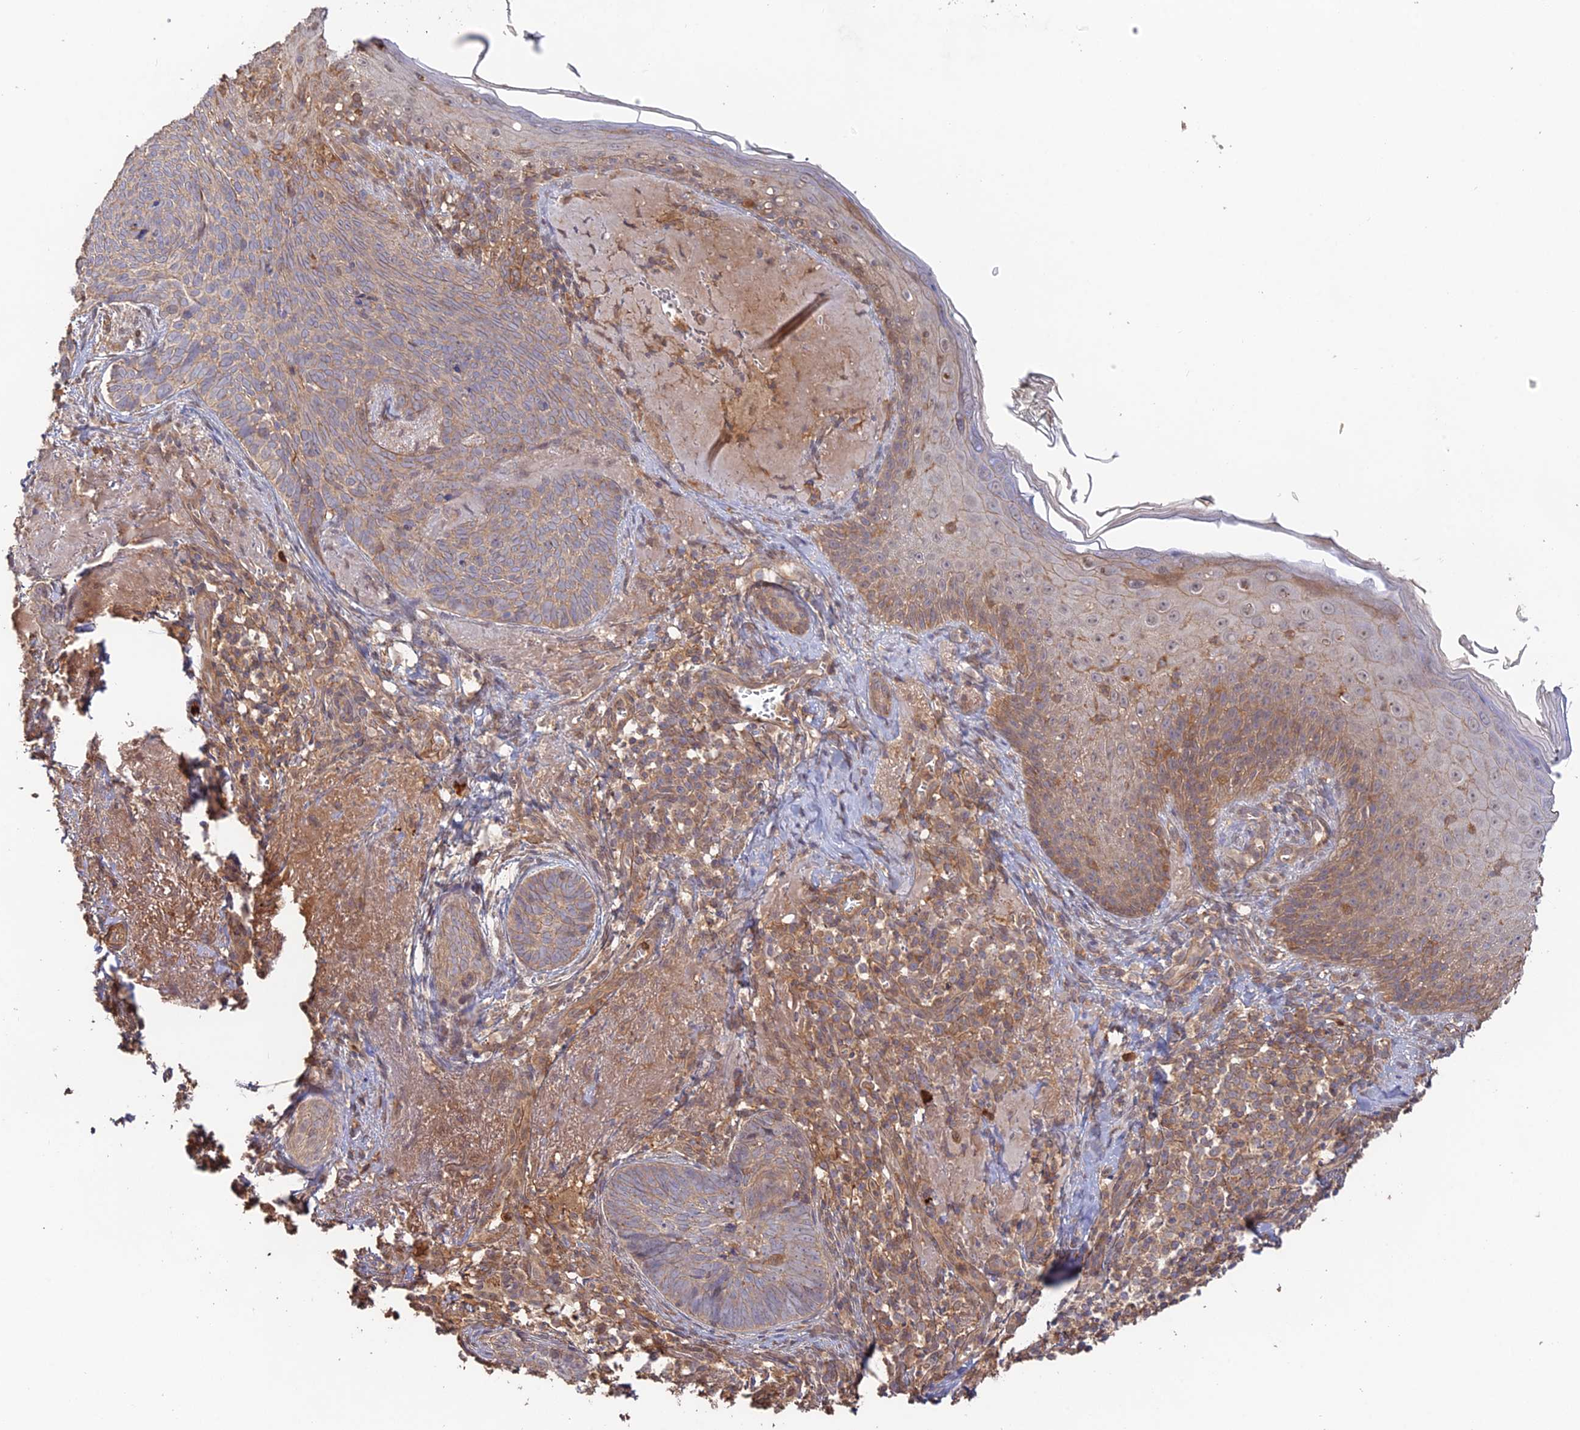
{"staining": {"intensity": "weak", "quantity": "25%-75%", "location": "cytoplasmic/membranous"}, "tissue": "skin cancer", "cell_type": "Tumor cells", "image_type": "cancer", "snomed": [{"axis": "morphology", "description": "Basal cell carcinoma"}, {"axis": "topography", "description": "Skin"}], "caption": "A high-resolution micrograph shows immunohistochemistry staining of skin basal cell carcinoma, which reveals weak cytoplasmic/membranous staining in approximately 25%-75% of tumor cells.", "gene": "CLCF1", "patient": {"sex": "female", "age": 76}}